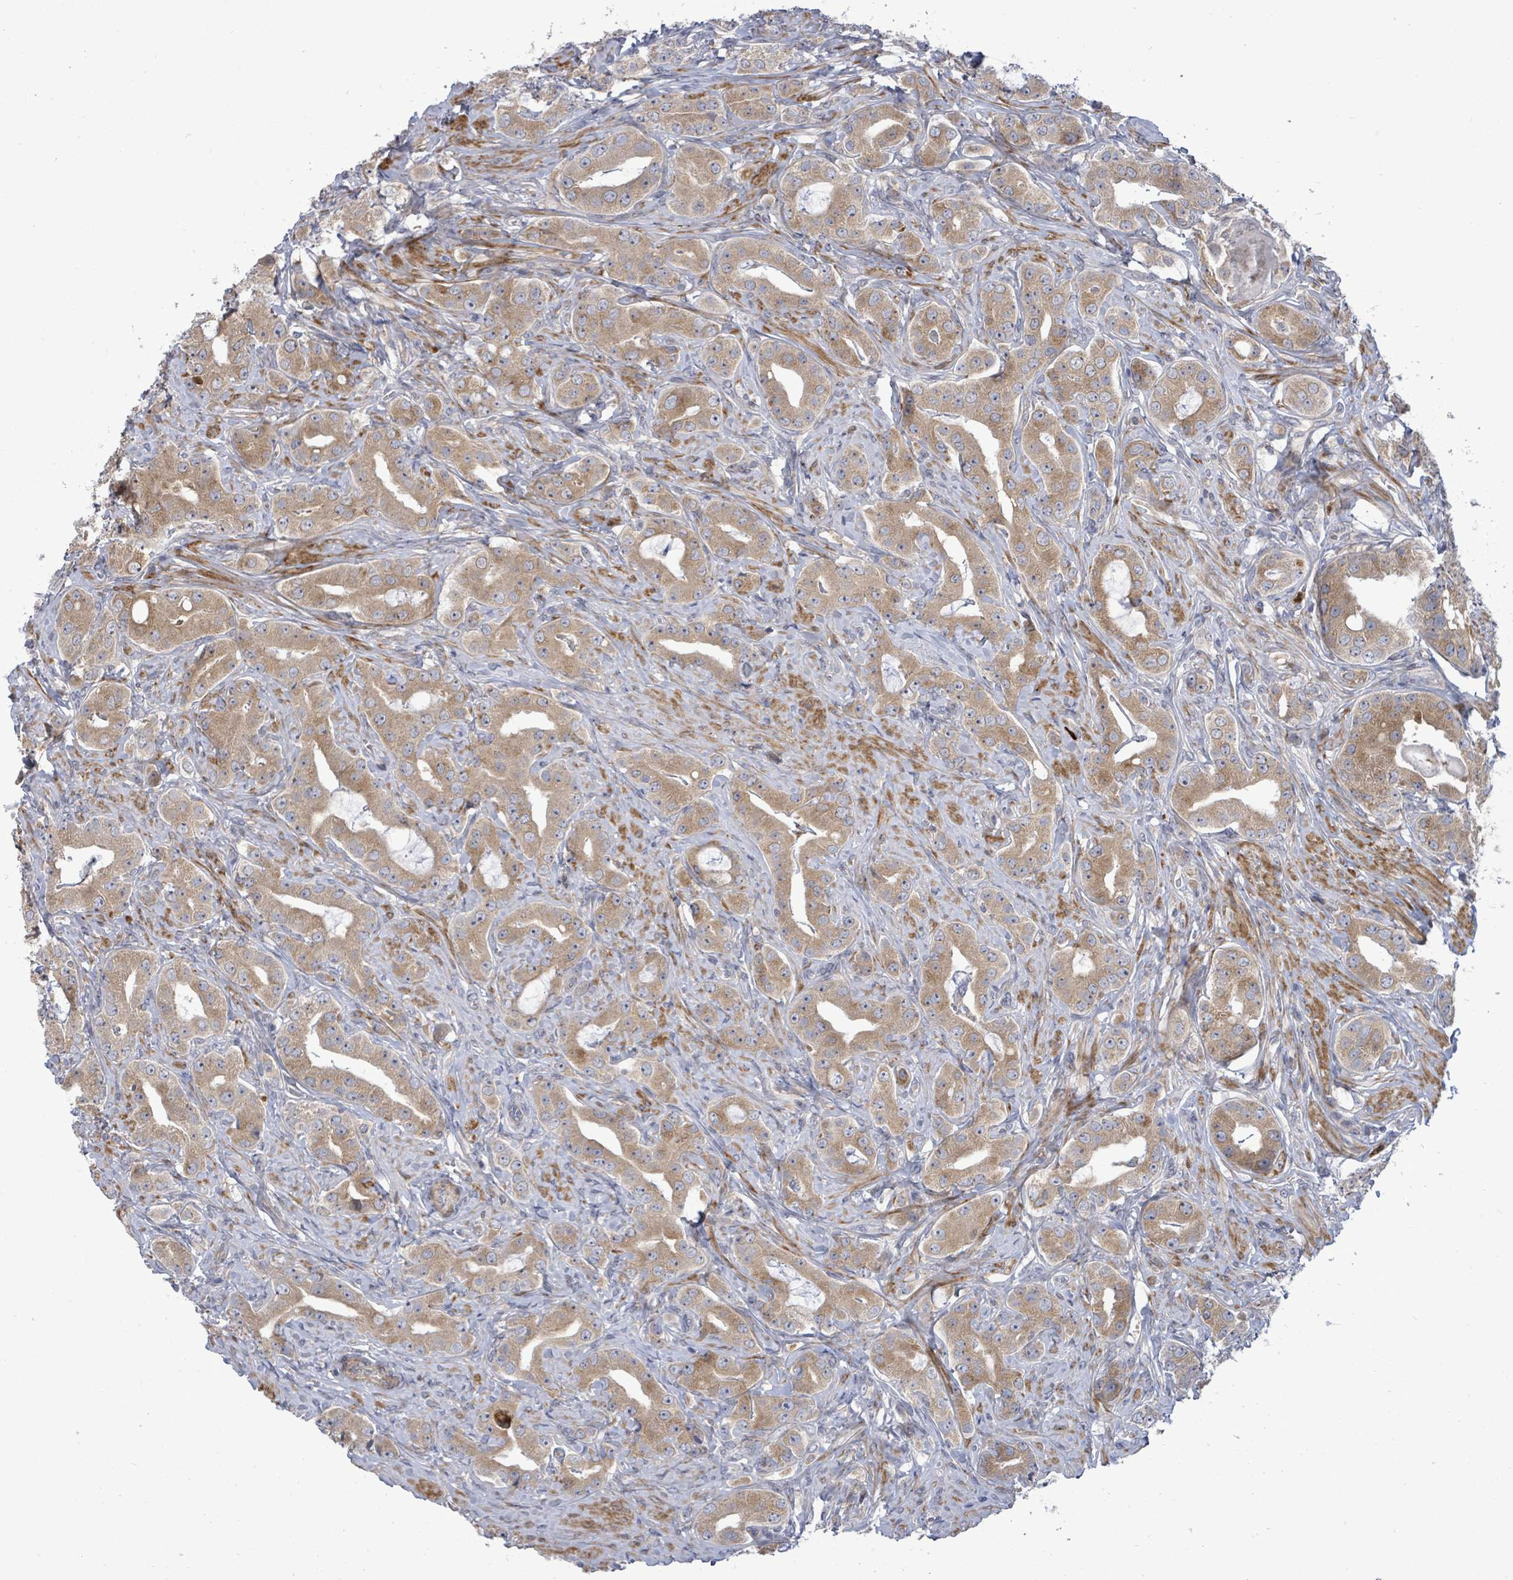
{"staining": {"intensity": "moderate", "quantity": ">75%", "location": "cytoplasmic/membranous"}, "tissue": "prostate cancer", "cell_type": "Tumor cells", "image_type": "cancer", "snomed": [{"axis": "morphology", "description": "Adenocarcinoma, High grade"}, {"axis": "topography", "description": "Prostate"}], "caption": "Prostate cancer stained for a protein shows moderate cytoplasmic/membranous positivity in tumor cells. (brown staining indicates protein expression, while blue staining denotes nuclei).", "gene": "SAR1A", "patient": {"sex": "male", "age": 63}}